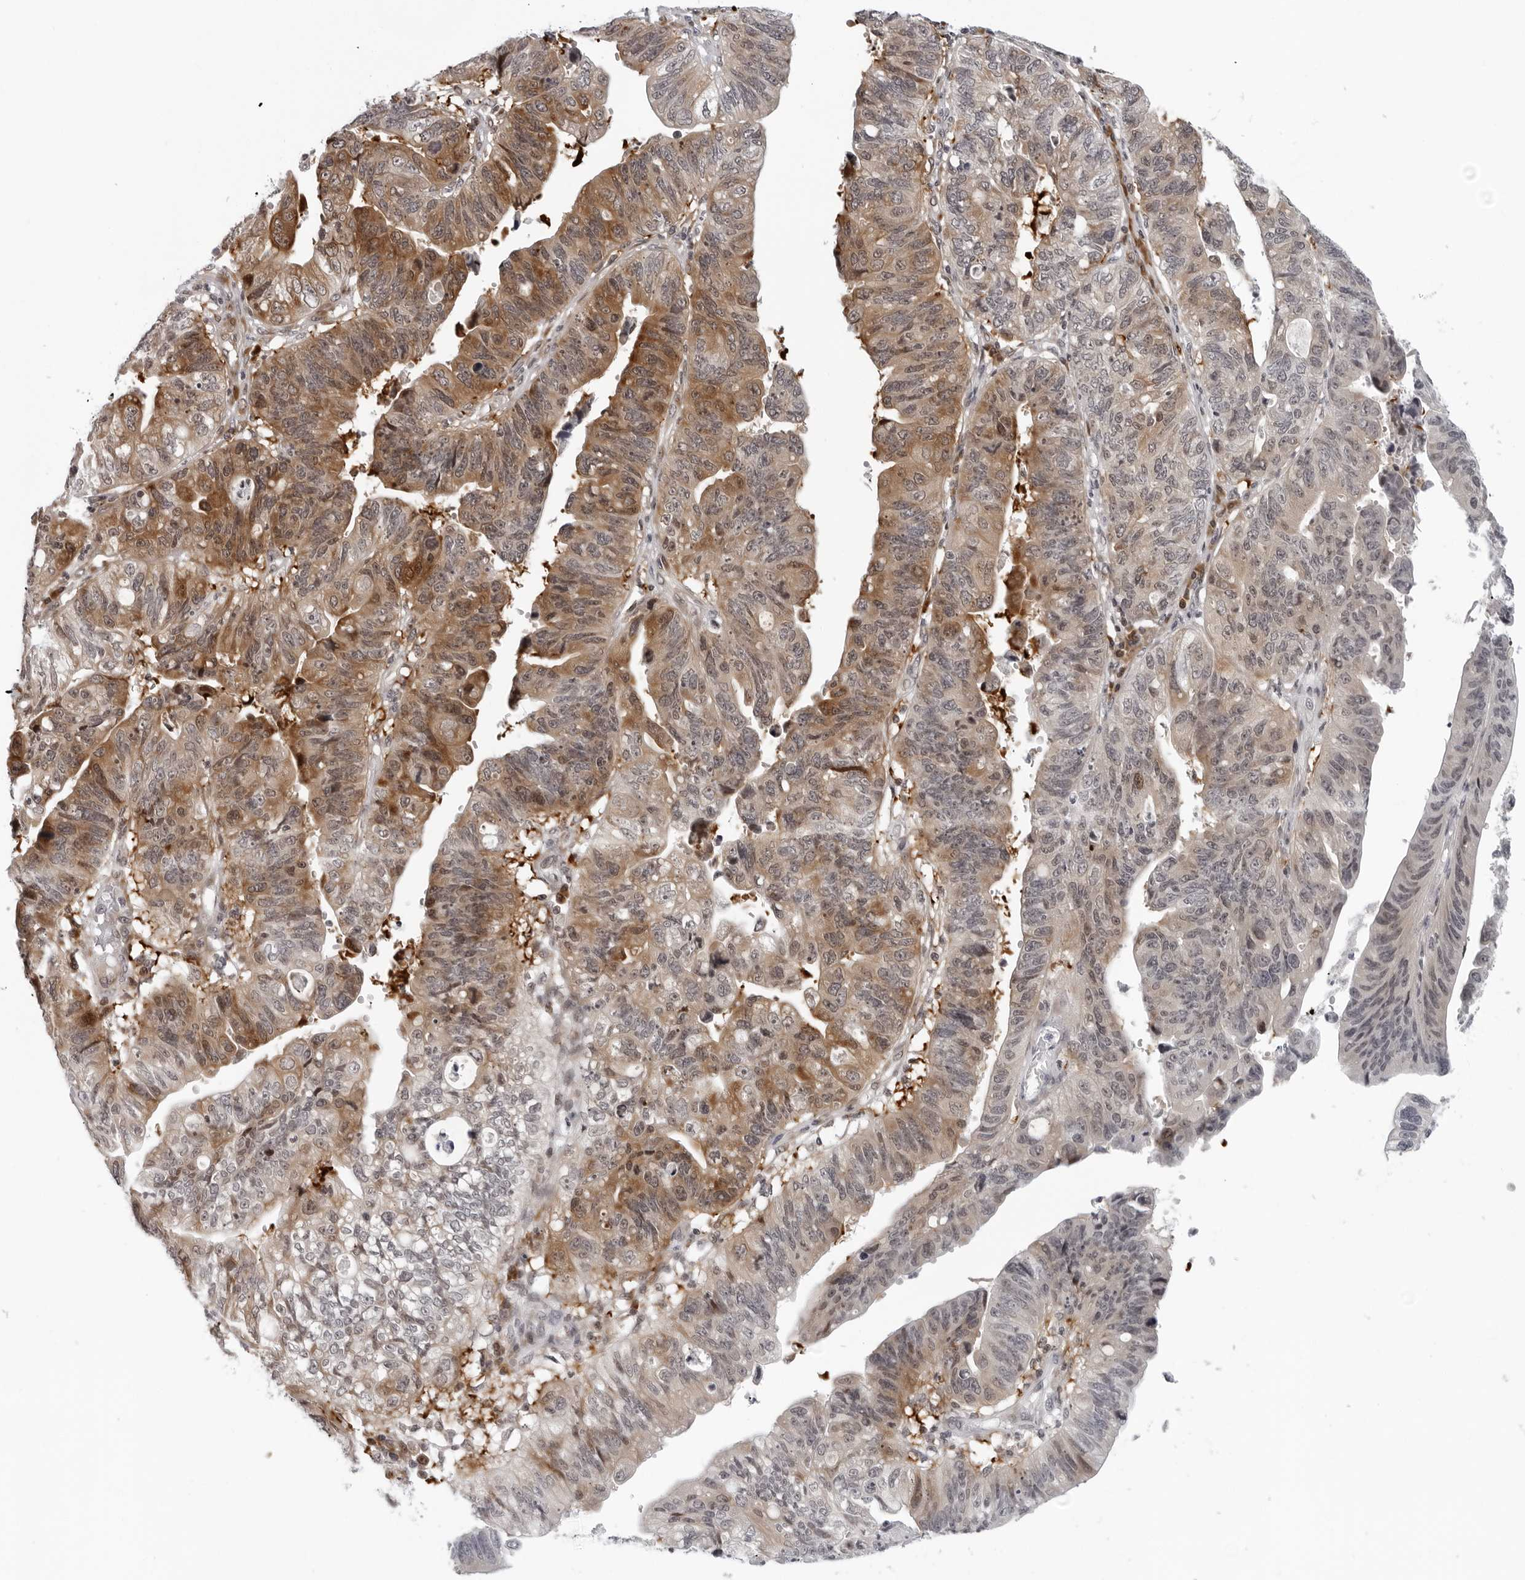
{"staining": {"intensity": "moderate", "quantity": ">75%", "location": "cytoplasmic/membranous"}, "tissue": "stomach cancer", "cell_type": "Tumor cells", "image_type": "cancer", "snomed": [{"axis": "morphology", "description": "Adenocarcinoma, NOS"}, {"axis": "topography", "description": "Stomach"}], "caption": "Protein staining of stomach cancer tissue displays moderate cytoplasmic/membranous positivity in approximately >75% of tumor cells.", "gene": "PIP4K2C", "patient": {"sex": "male", "age": 59}}